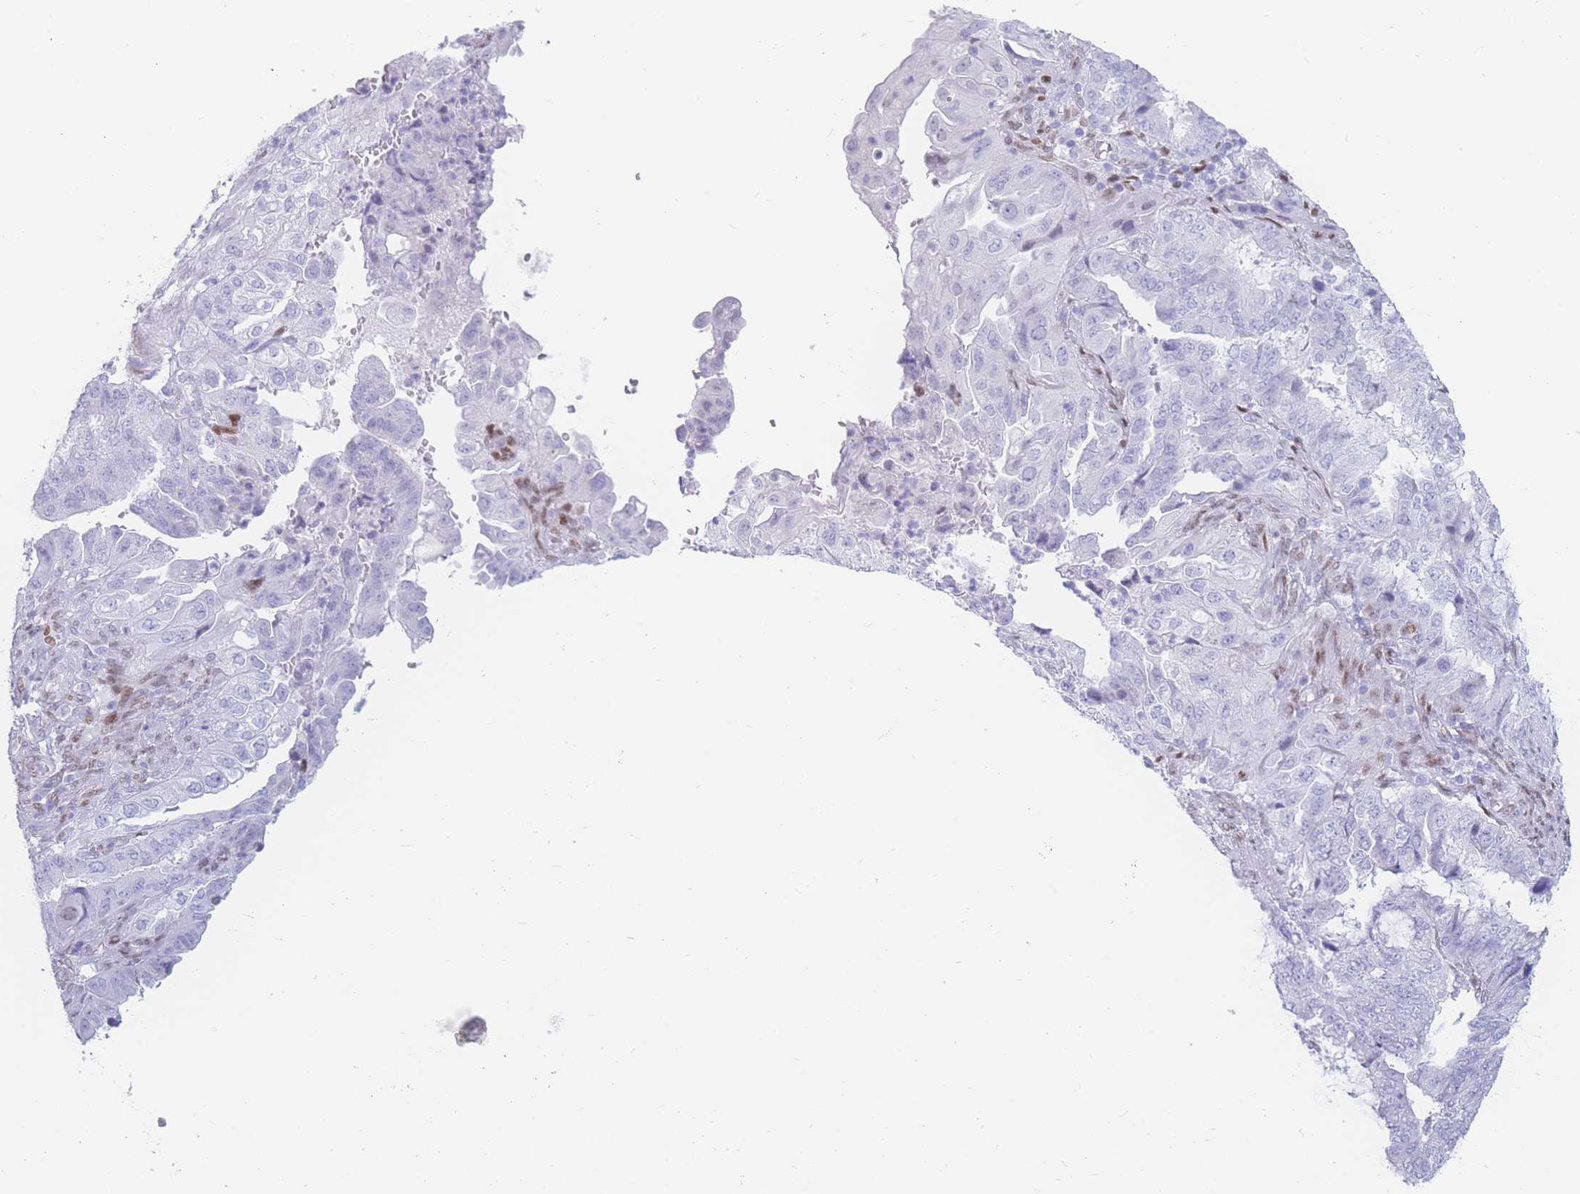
{"staining": {"intensity": "negative", "quantity": "none", "location": "none"}, "tissue": "endometrial cancer", "cell_type": "Tumor cells", "image_type": "cancer", "snomed": [{"axis": "morphology", "description": "Adenocarcinoma, NOS"}, {"axis": "topography", "description": "Endometrium"}], "caption": "This is a micrograph of IHC staining of endometrial cancer, which shows no expression in tumor cells.", "gene": "PSMB5", "patient": {"sex": "female", "age": 51}}